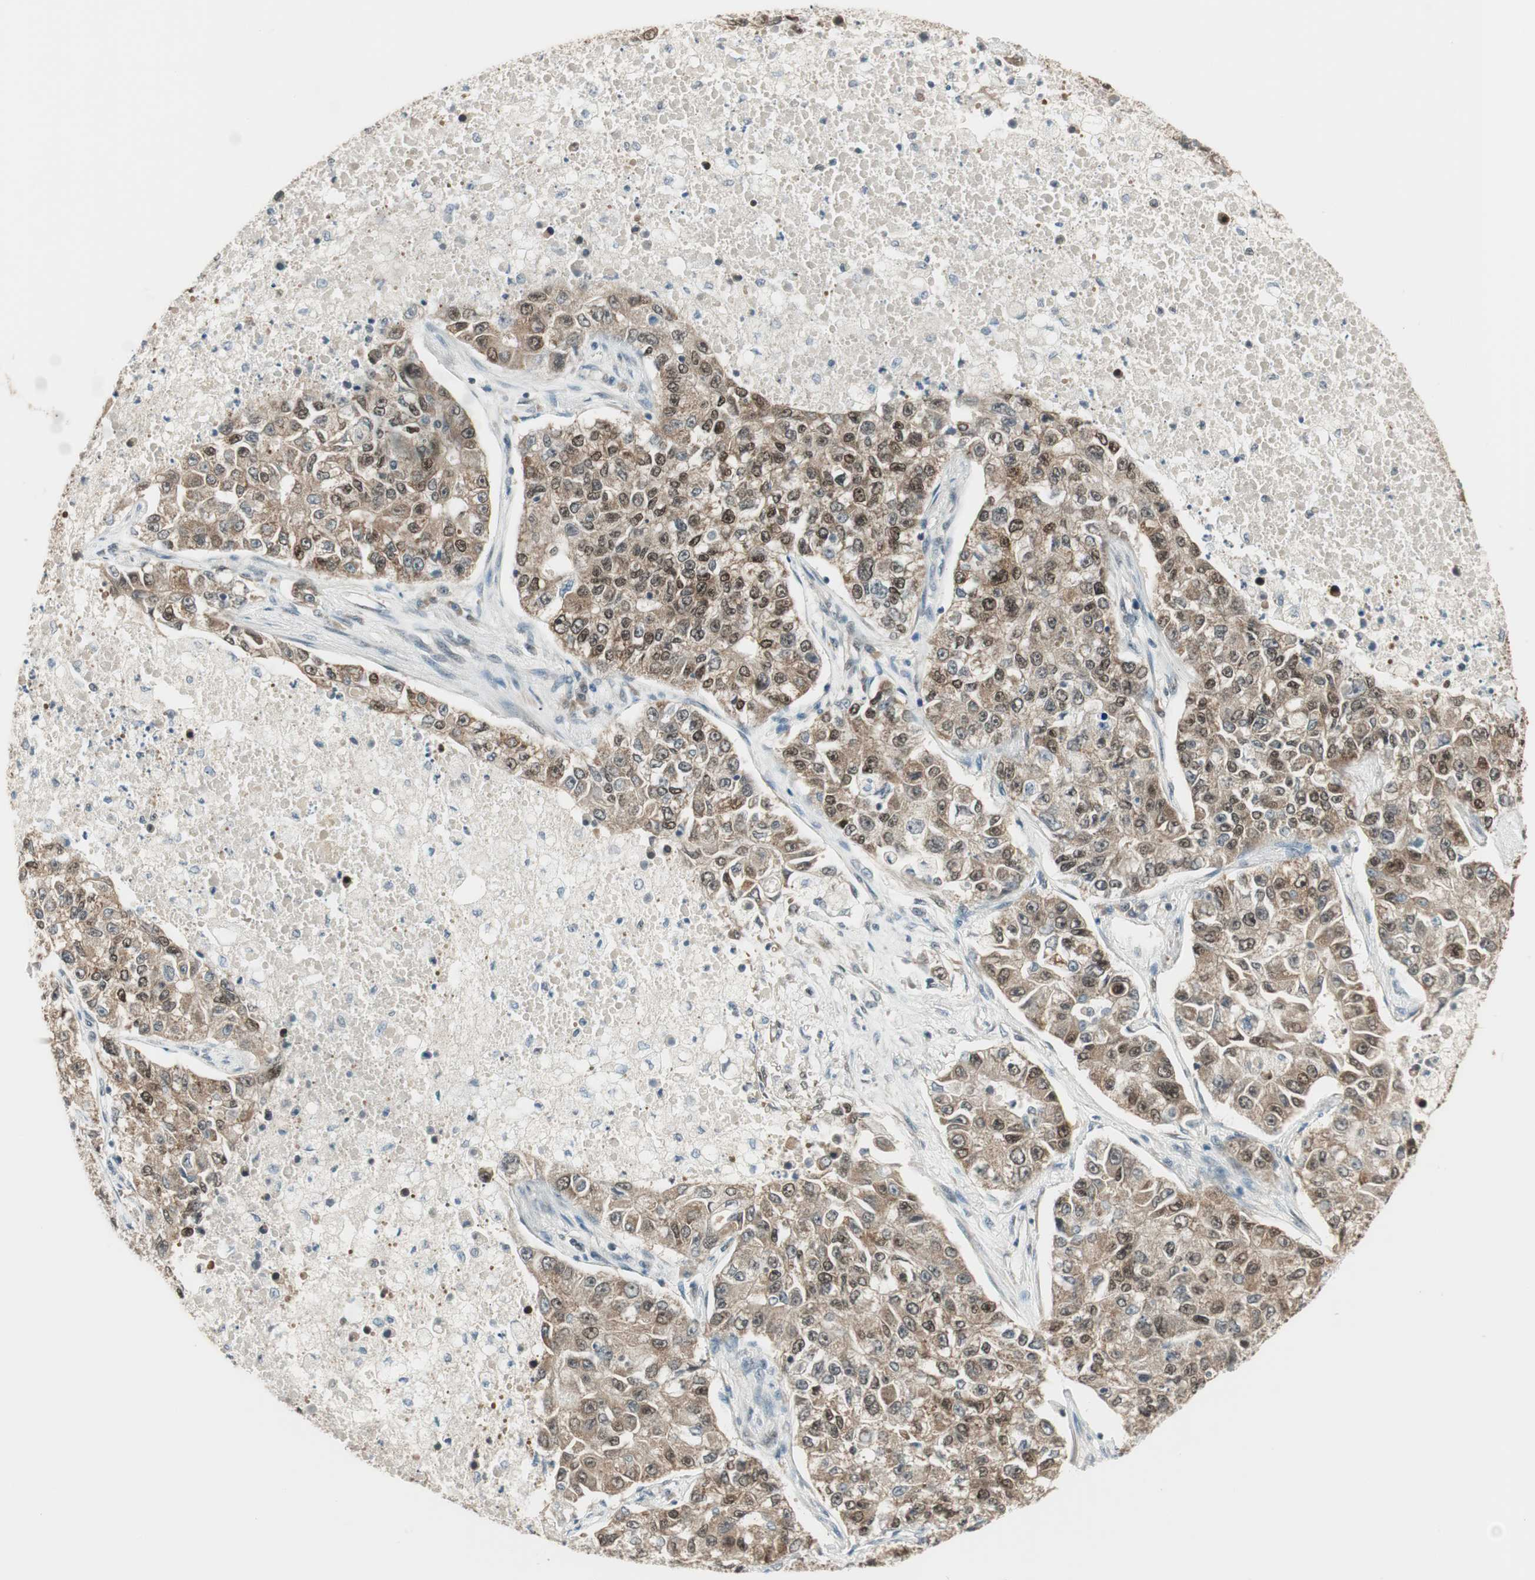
{"staining": {"intensity": "weak", "quantity": ">75%", "location": "none"}, "tissue": "lung cancer", "cell_type": "Tumor cells", "image_type": "cancer", "snomed": [{"axis": "morphology", "description": "Adenocarcinoma, NOS"}, {"axis": "topography", "description": "Lung"}], "caption": "Protein positivity by IHC displays weak None positivity in about >75% of tumor cells in lung adenocarcinoma.", "gene": "IPO5", "patient": {"sex": "male", "age": 49}}